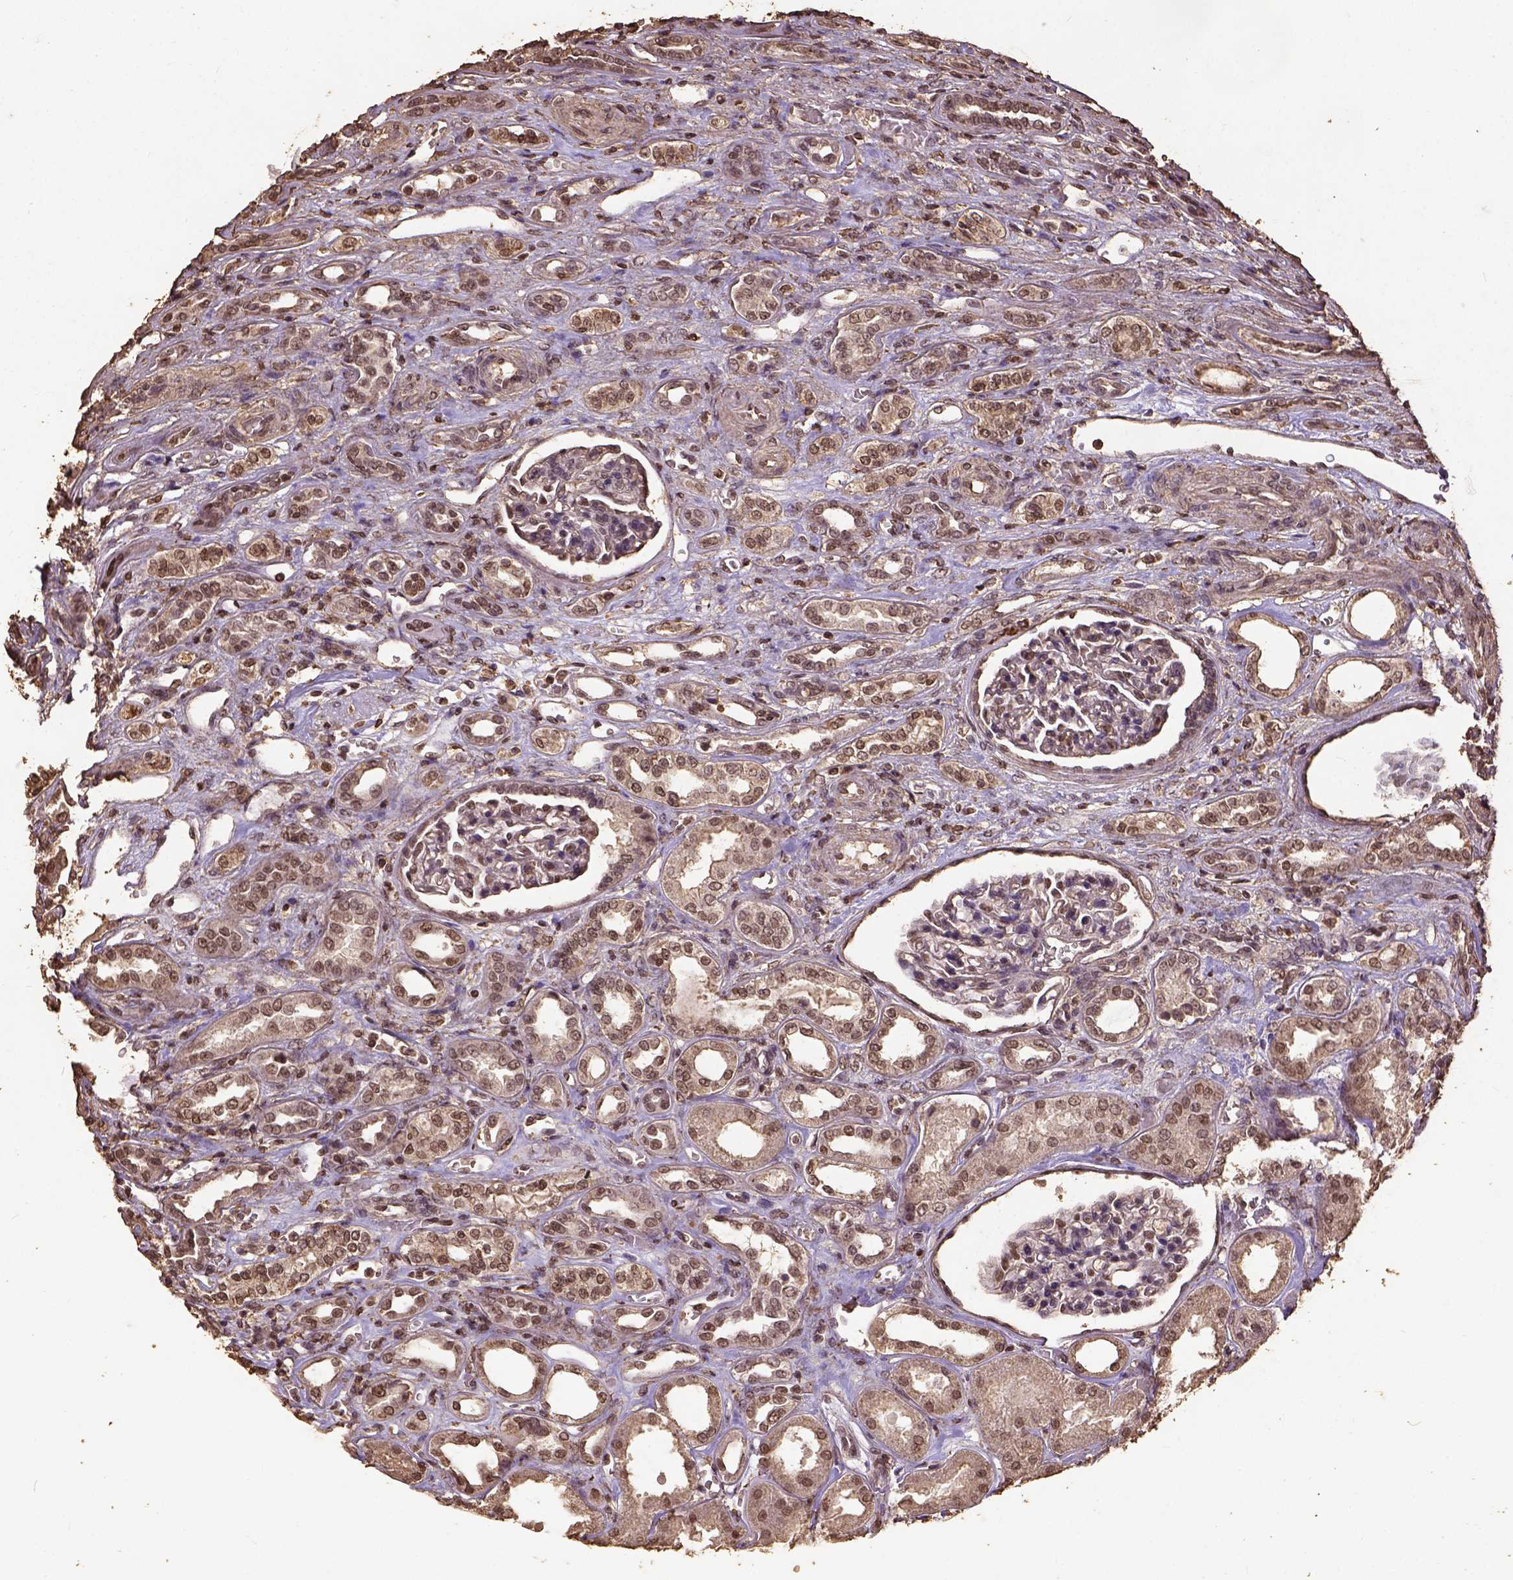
{"staining": {"intensity": "moderate", "quantity": ">75%", "location": "nuclear"}, "tissue": "renal cancer", "cell_type": "Tumor cells", "image_type": "cancer", "snomed": [{"axis": "morphology", "description": "Adenocarcinoma, NOS"}, {"axis": "topography", "description": "Kidney"}], "caption": "Approximately >75% of tumor cells in human renal adenocarcinoma display moderate nuclear protein positivity as visualized by brown immunohistochemical staining.", "gene": "NACC1", "patient": {"sex": "male", "age": 63}}